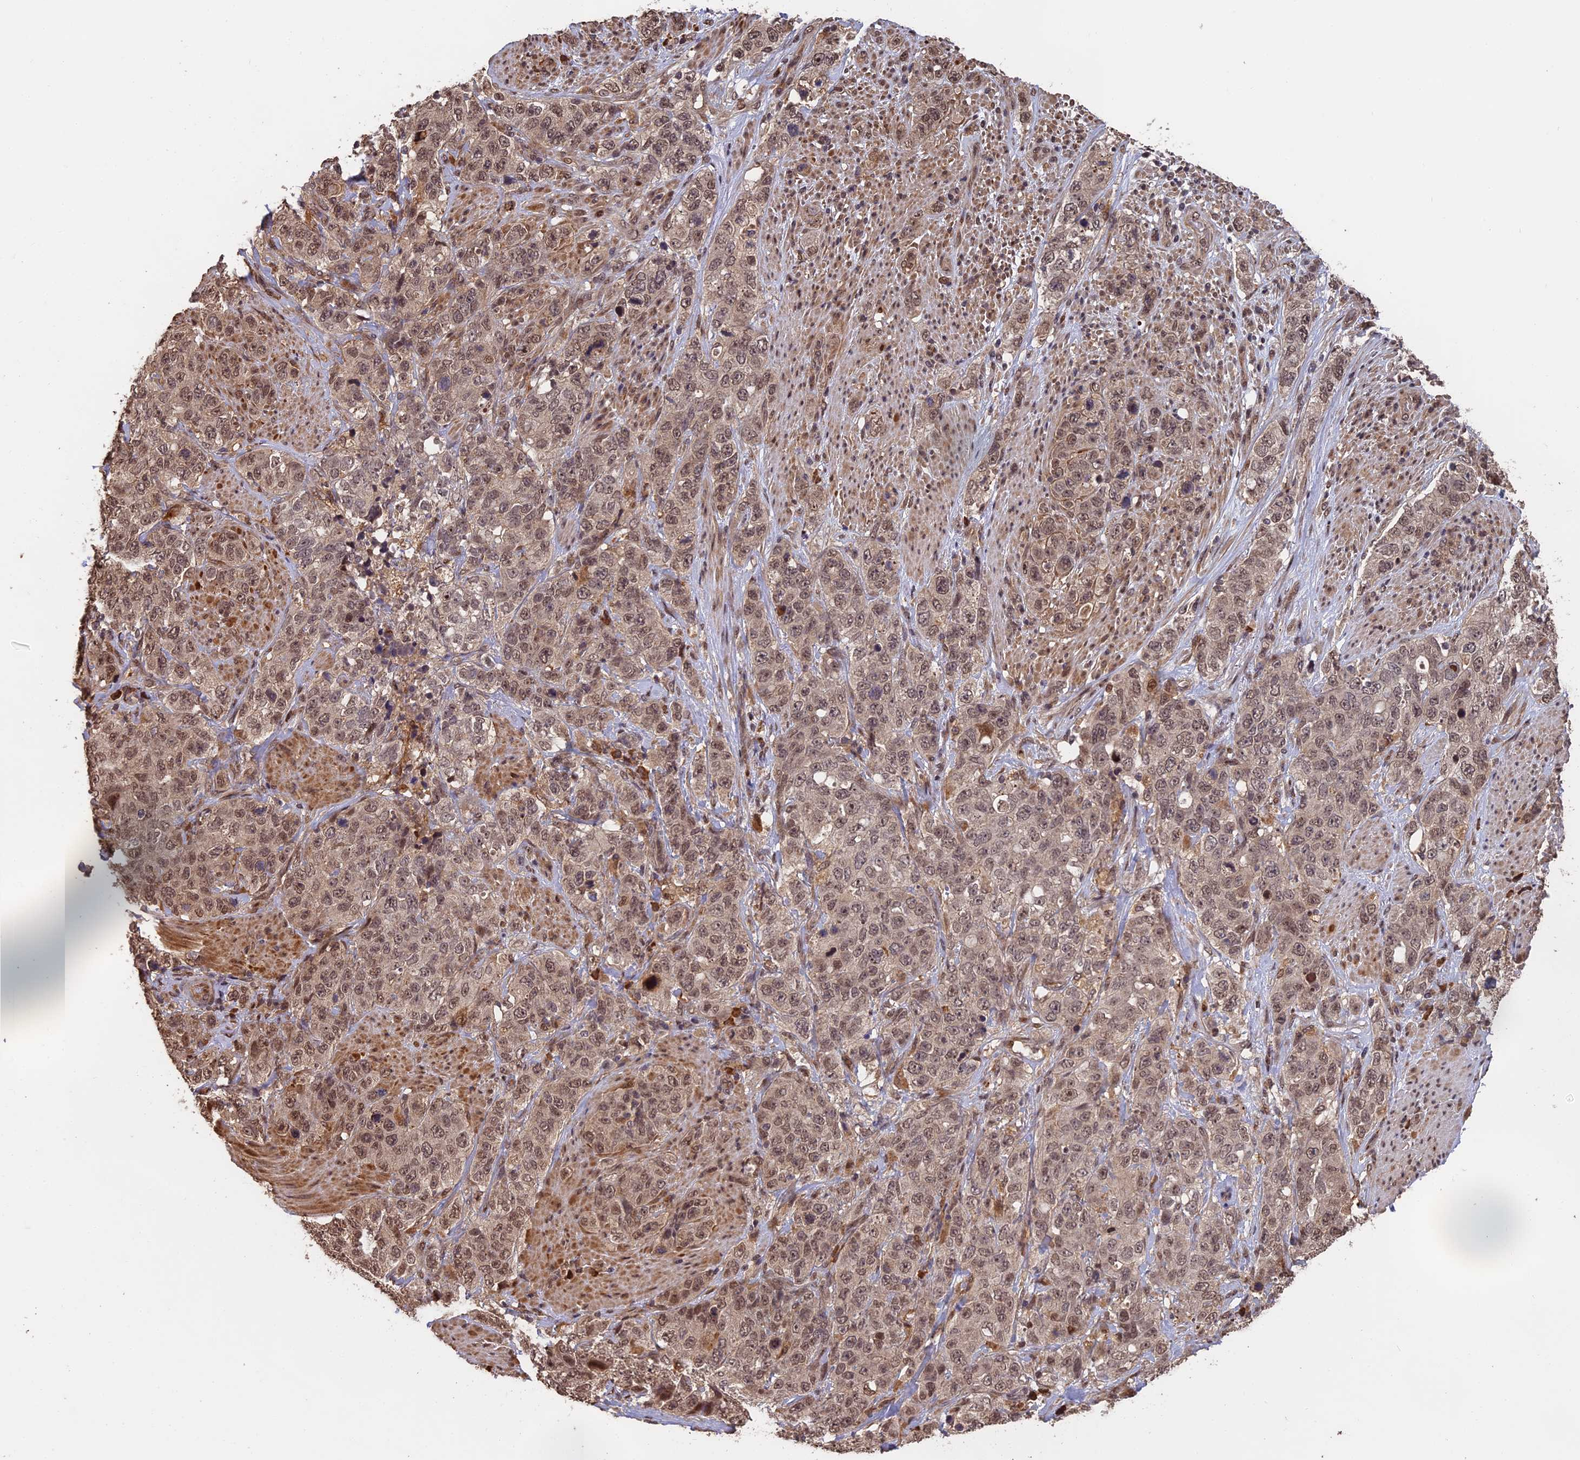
{"staining": {"intensity": "moderate", "quantity": ">75%", "location": "nuclear"}, "tissue": "stomach cancer", "cell_type": "Tumor cells", "image_type": "cancer", "snomed": [{"axis": "morphology", "description": "Adenocarcinoma, NOS"}, {"axis": "topography", "description": "Stomach"}], "caption": "Immunohistochemical staining of human stomach cancer exhibits moderate nuclear protein staining in about >75% of tumor cells. (Stains: DAB (3,3'-diaminobenzidine) in brown, nuclei in blue, Microscopy: brightfield microscopy at high magnification).", "gene": "OSBPL1A", "patient": {"sex": "male", "age": 48}}